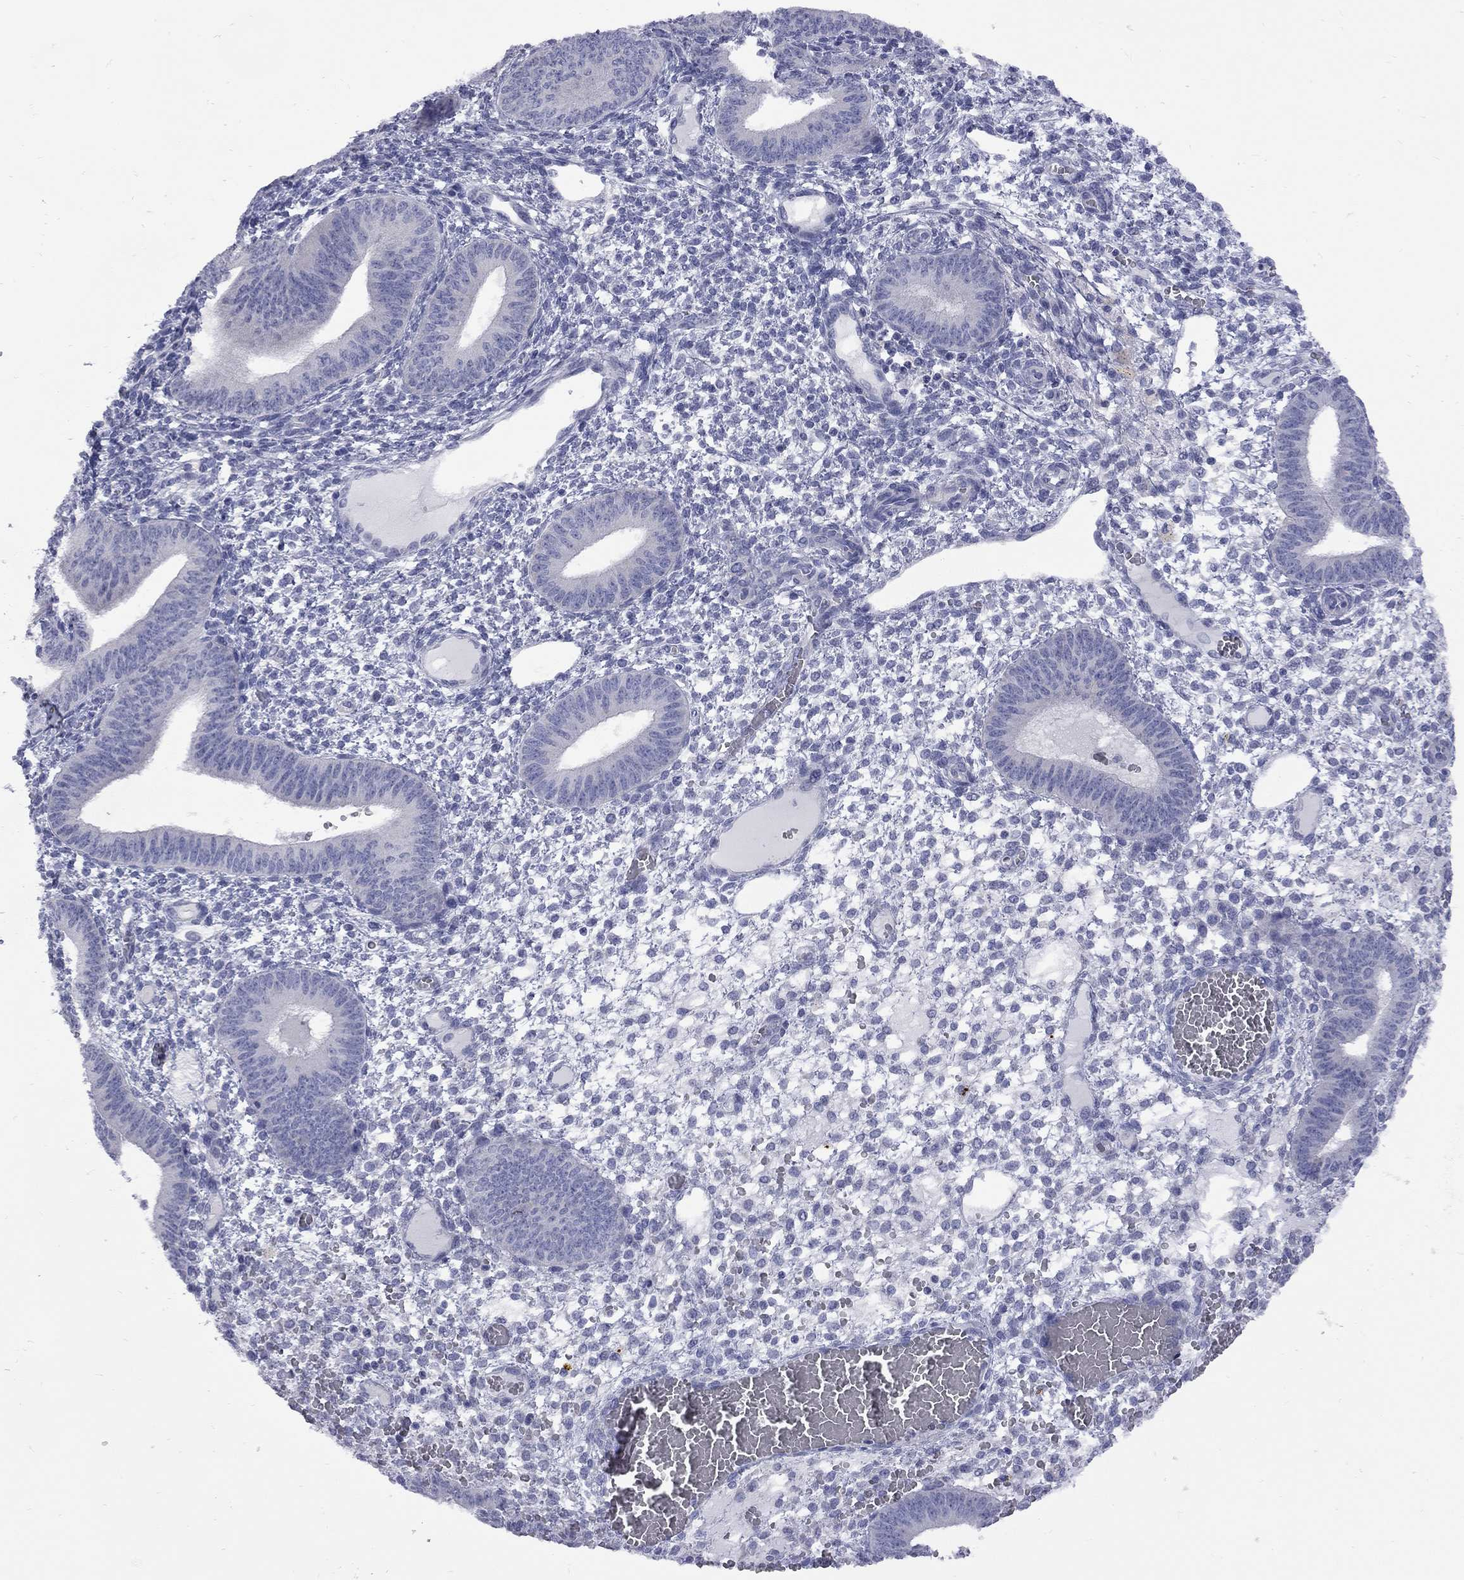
{"staining": {"intensity": "negative", "quantity": "none", "location": "none"}, "tissue": "endometrium", "cell_type": "Cells in endometrial stroma", "image_type": "normal", "snomed": [{"axis": "morphology", "description": "Normal tissue, NOS"}, {"axis": "topography", "description": "Endometrium"}], "caption": "Micrograph shows no significant protein expression in cells in endometrial stroma of normal endometrium.", "gene": "ABCB4", "patient": {"sex": "female", "age": 42}}